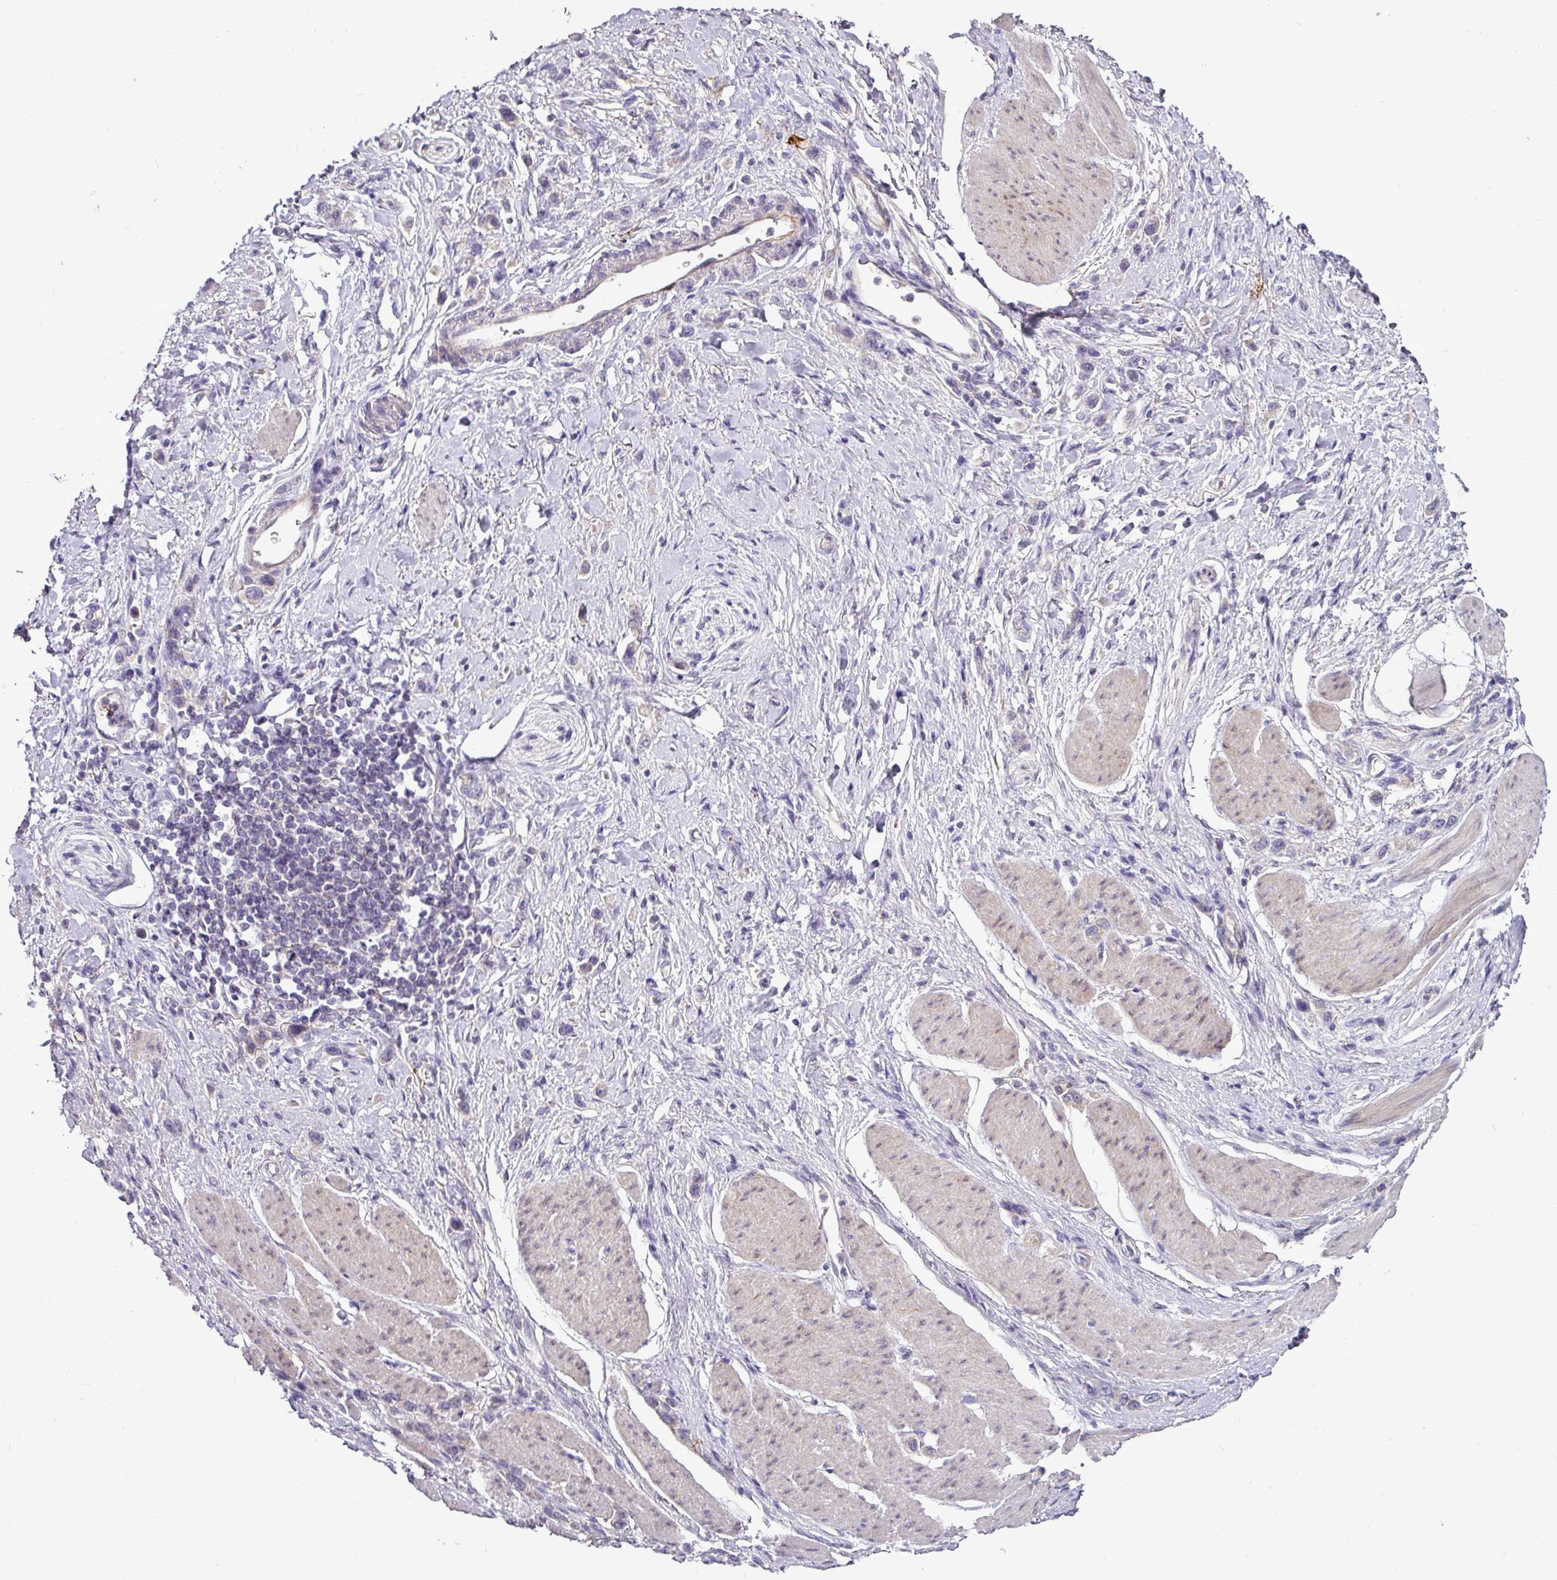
{"staining": {"intensity": "negative", "quantity": "none", "location": "none"}, "tissue": "stomach cancer", "cell_type": "Tumor cells", "image_type": "cancer", "snomed": [{"axis": "morphology", "description": "Adenocarcinoma, NOS"}, {"axis": "topography", "description": "Stomach"}], "caption": "Immunohistochemistry of human stomach cancer shows no staining in tumor cells. The staining was performed using DAB to visualize the protein expression in brown, while the nuclei were stained in blue with hematoxylin (Magnification: 20x).", "gene": "GAN", "patient": {"sex": "female", "age": 65}}